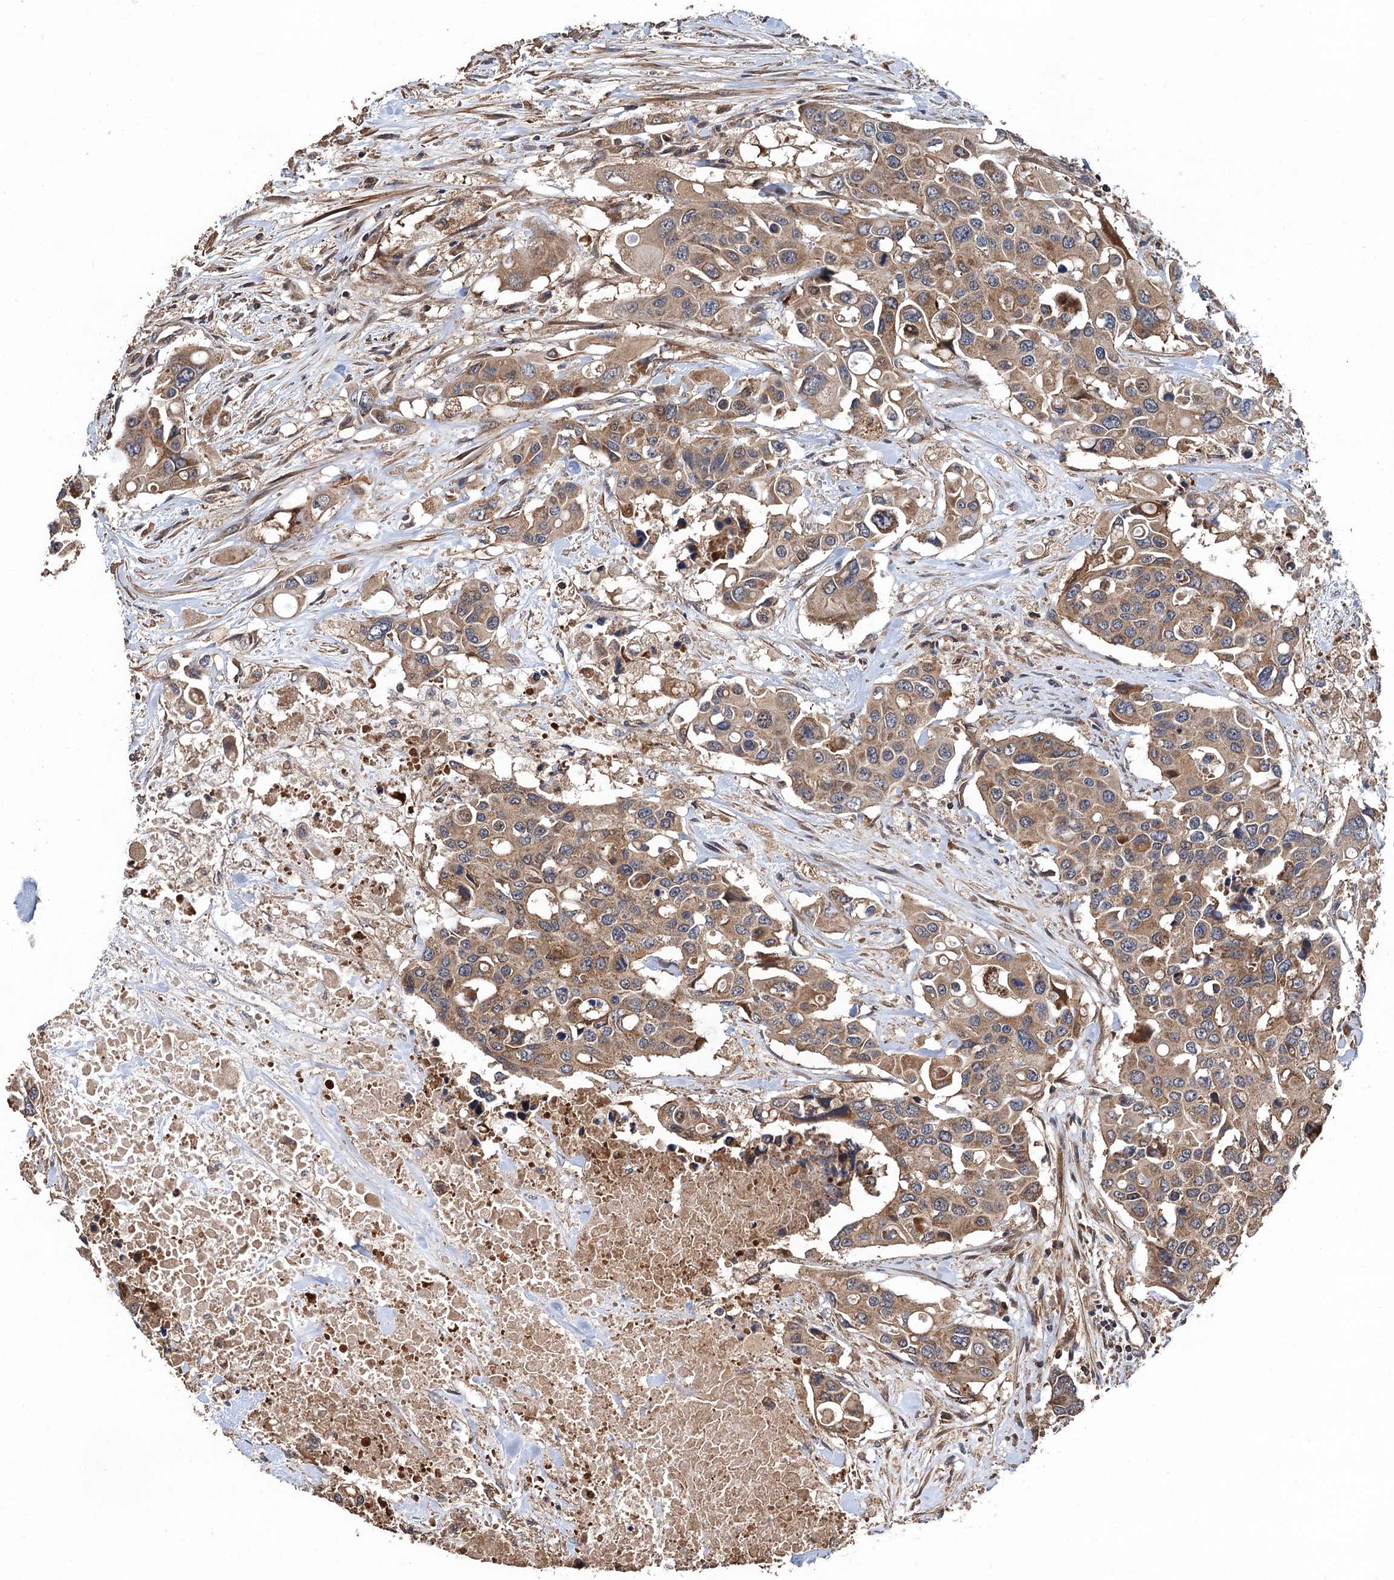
{"staining": {"intensity": "moderate", "quantity": "25%-75%", "location": "cytoplasmic/membranous"}, "tissue": "colorectal cancer", "cell_type": "Tumor cells", "image_type": "cancer", "snomed": [{"axis": "morphology", "description": "Adenocarcinoma, NOS"}, {"axis": "topography", "description": "Colon"}], "caption": "There is medium levels of moderate cytoplasmic/membranous positivity in tumor cells of colorectal cancer (adenocarcinoma), as demonstrated by immunohistochemical staining (brown color).", "gene": "PPP4R1", "patient": {"sex": "male", "age": 77}}